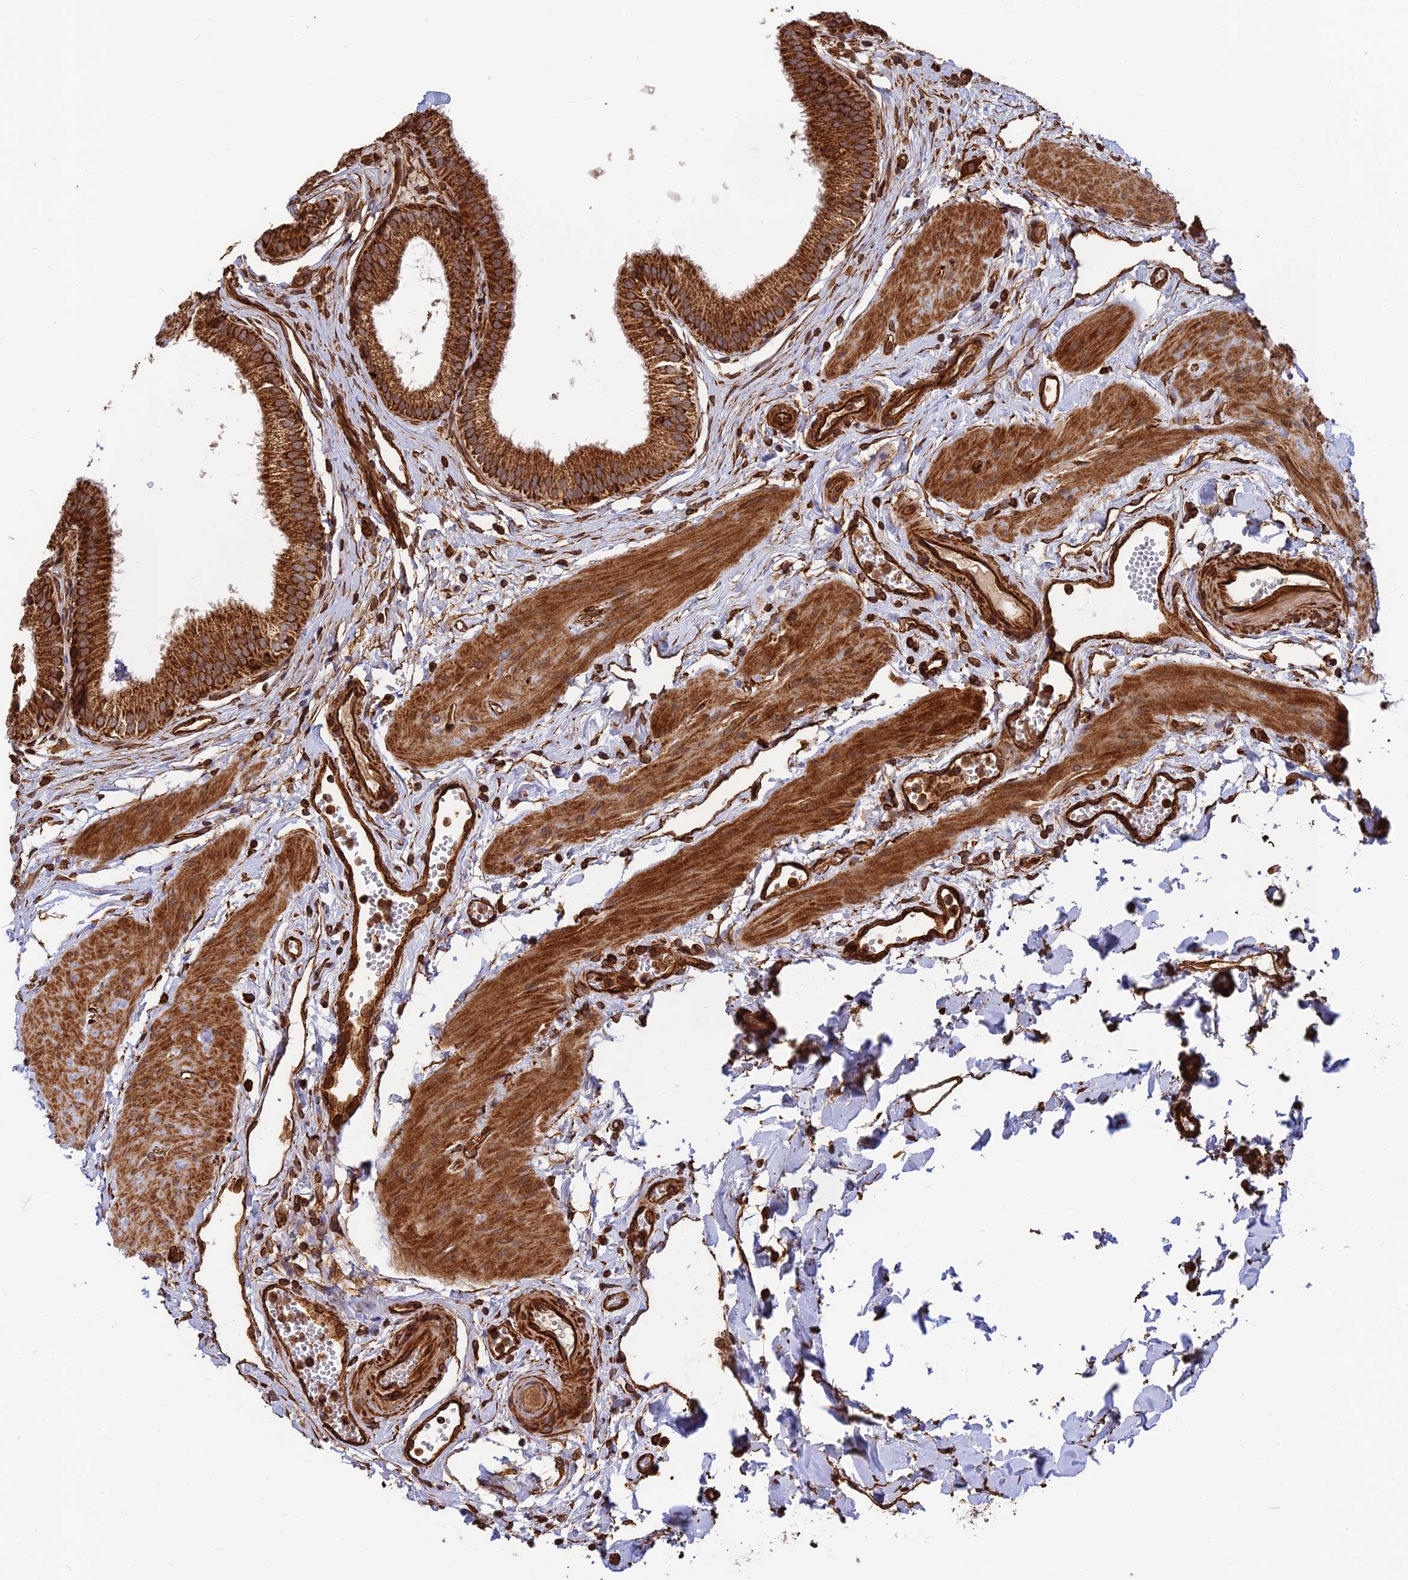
{"staining": {"intensity": "strong", "quantity": ">75%", "location": "cytoplasmic/membranous"}, "tissue": "gallbladder", "cell_type": "Glandular cells", "image_type": "normal", "snomed": [{"axis": "morphology", "description": "Normal tissue, NOS"}, {"axis": "topography", "description": "Gallbladder"}], "caption": "Protein expression by immunohistochemistry (IHC) shows strong cytoplasmic/membranous positivity in approximately >75% of glandular cells in benign gallbladder.", "gene": "DSTYK", "patient": {"sex": "female", "age": 54}}